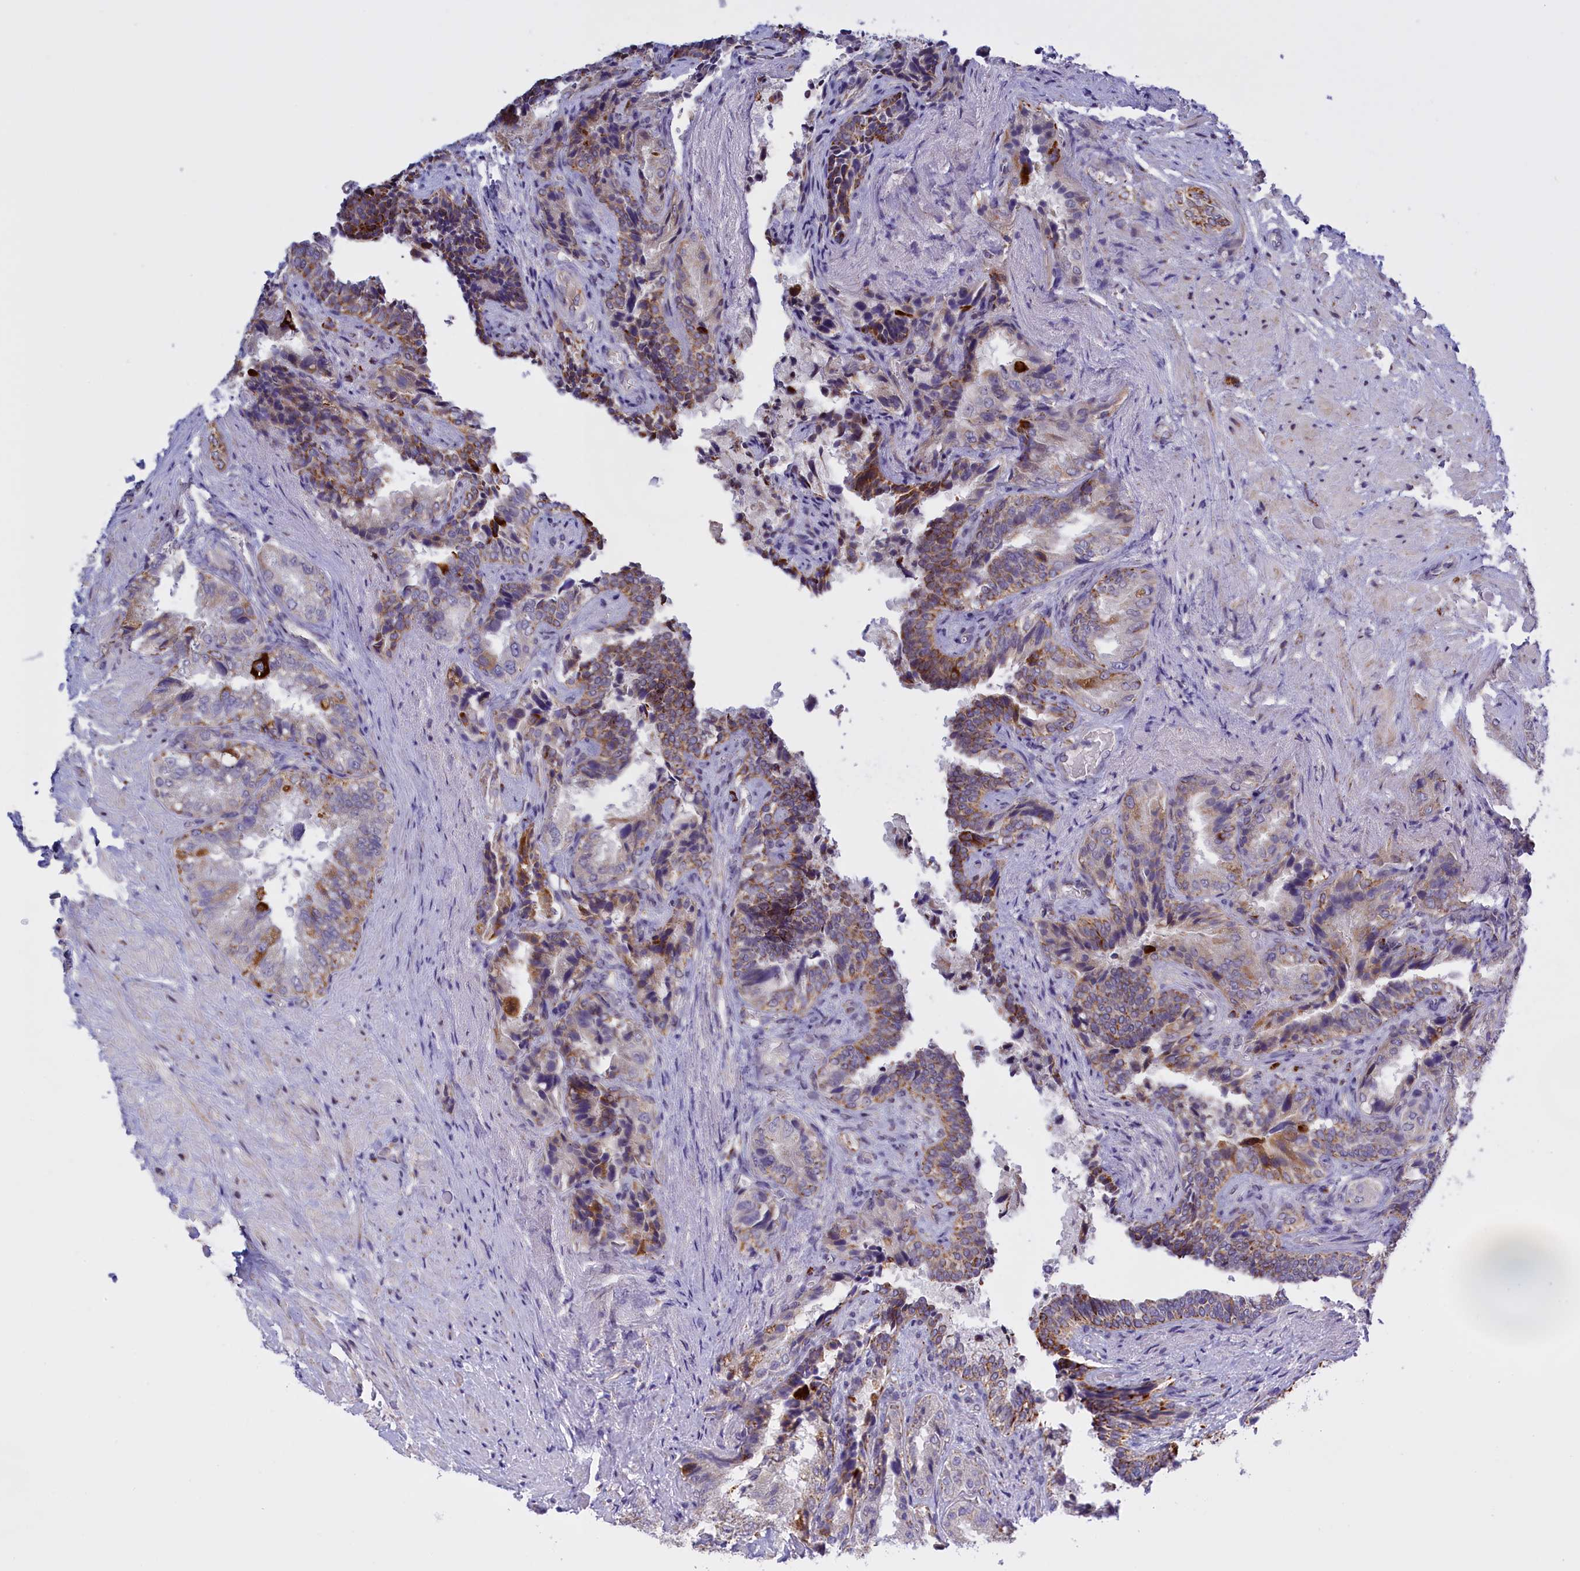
{"staining": {"intensity": "moderate", "quantity": "<25%", "location": "cytoplasmic/membranous"}, "tissue": "seminal vesicle", "cell_type": "Glandular cells", "image_type": "normal", "snomed": [{"axis": "morphology", "description": "Normal tissue, NOS"}, {"axis": "topography", "description": "Seminal veicle"}, {"axis": "topography", "description": "Peripheral nerve tissue"}], "caption": "Immunohistochemistry histopathology image of benign seminal vesicle stained for a protein (brown), which exhibits low levels of moderate cytoplasmic/membranous staining in about <25% of glandular cells.", "gene": "FAM149B1", "patient": {"sex": "male", "age": 63}}